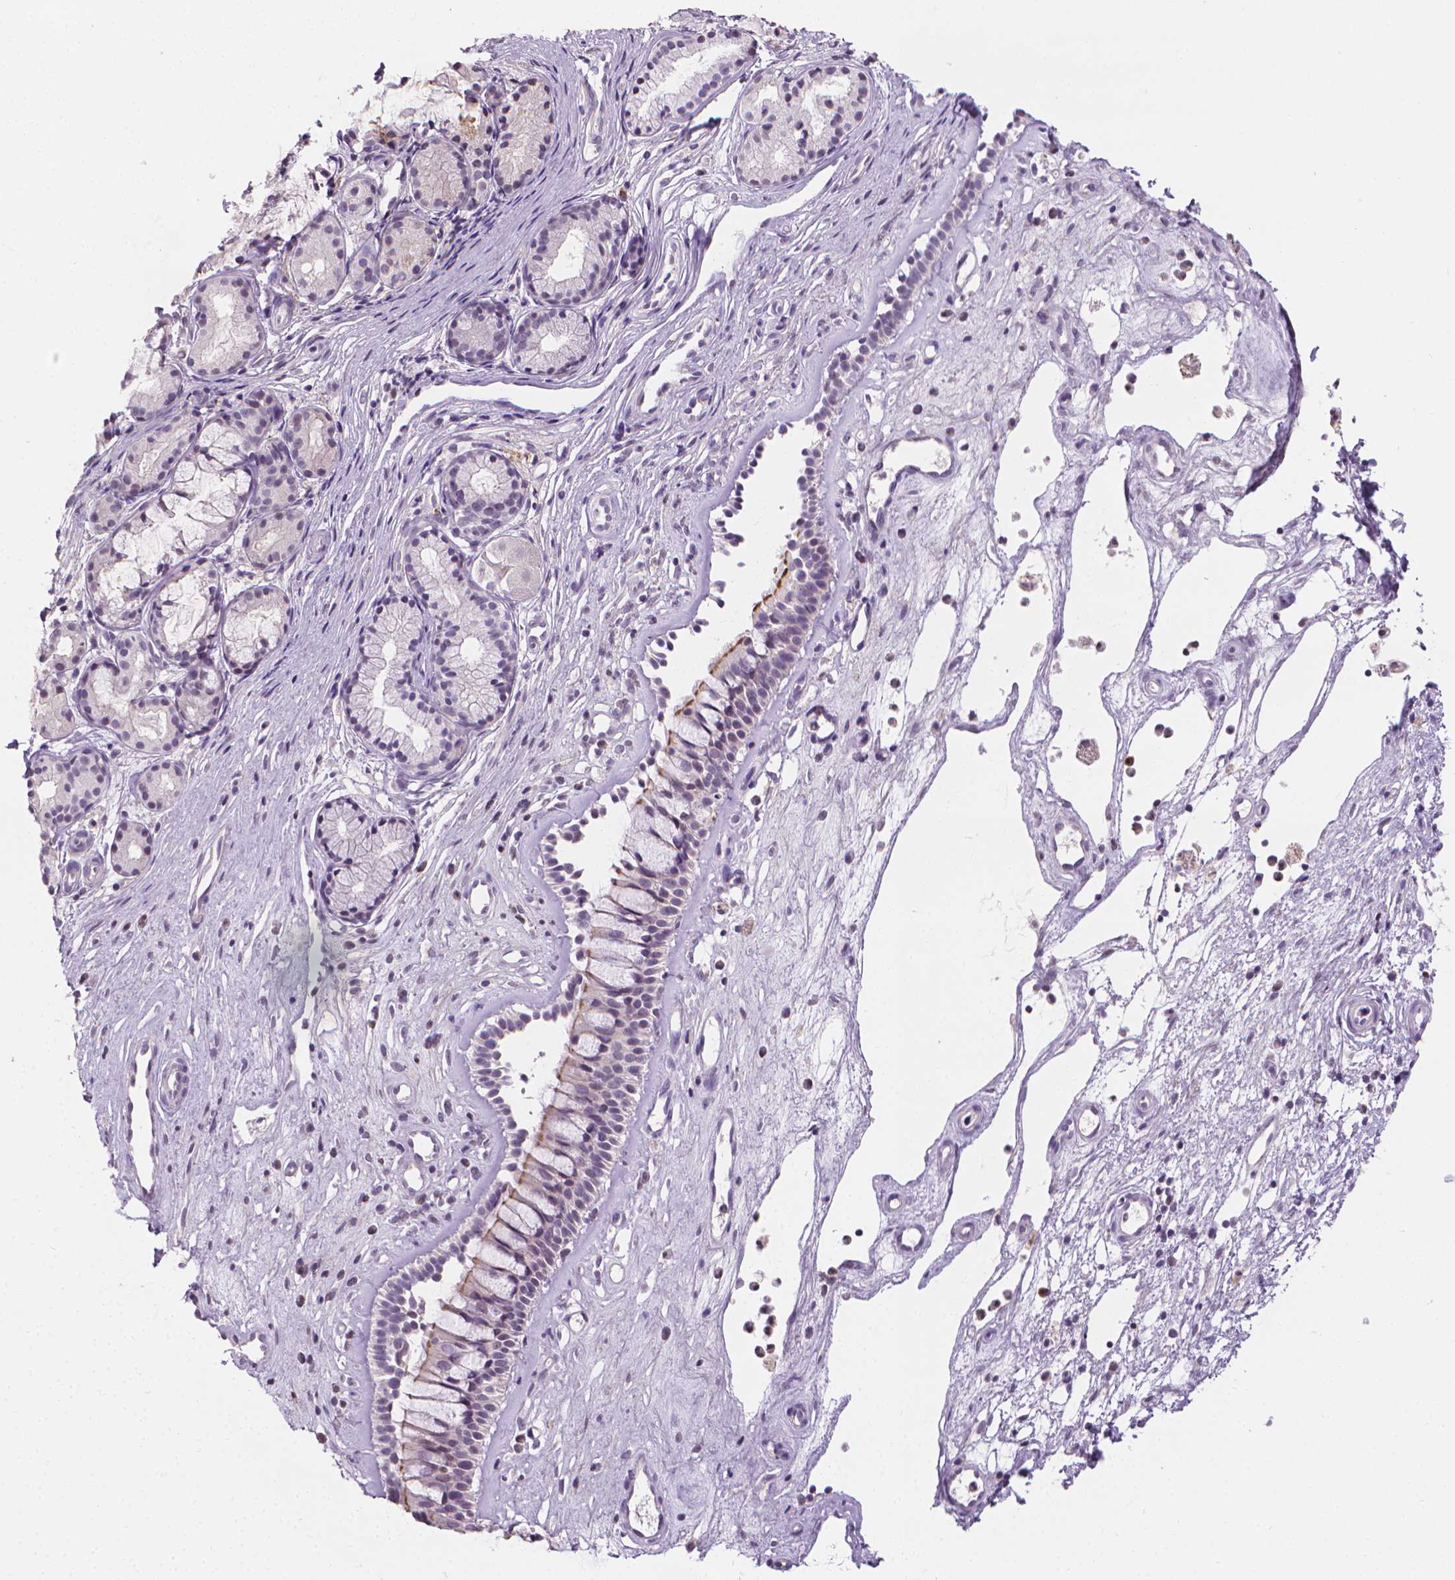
{"staining": {"intensity": "moderate", "quantity": "<25%", "location": "cytoplasmic/membranous"}, "tissue": "nasopharynx", "cell_type": "Respiratory epithelial cells", "image_type": "normal", "snomed": [{"axis": "morphology", "description": "Normal tissue, NOS"}, {"axis": "topography", "description": "Nasopharynx"}], "caption": "Protein analysis of benign nasopharynx exhibits moderate cytoplasmic/membranous expression in approximately <25% of respiratory epithelial cells.", "gene": "NCAN", "patient": {"sex": "female", "age": 52}}